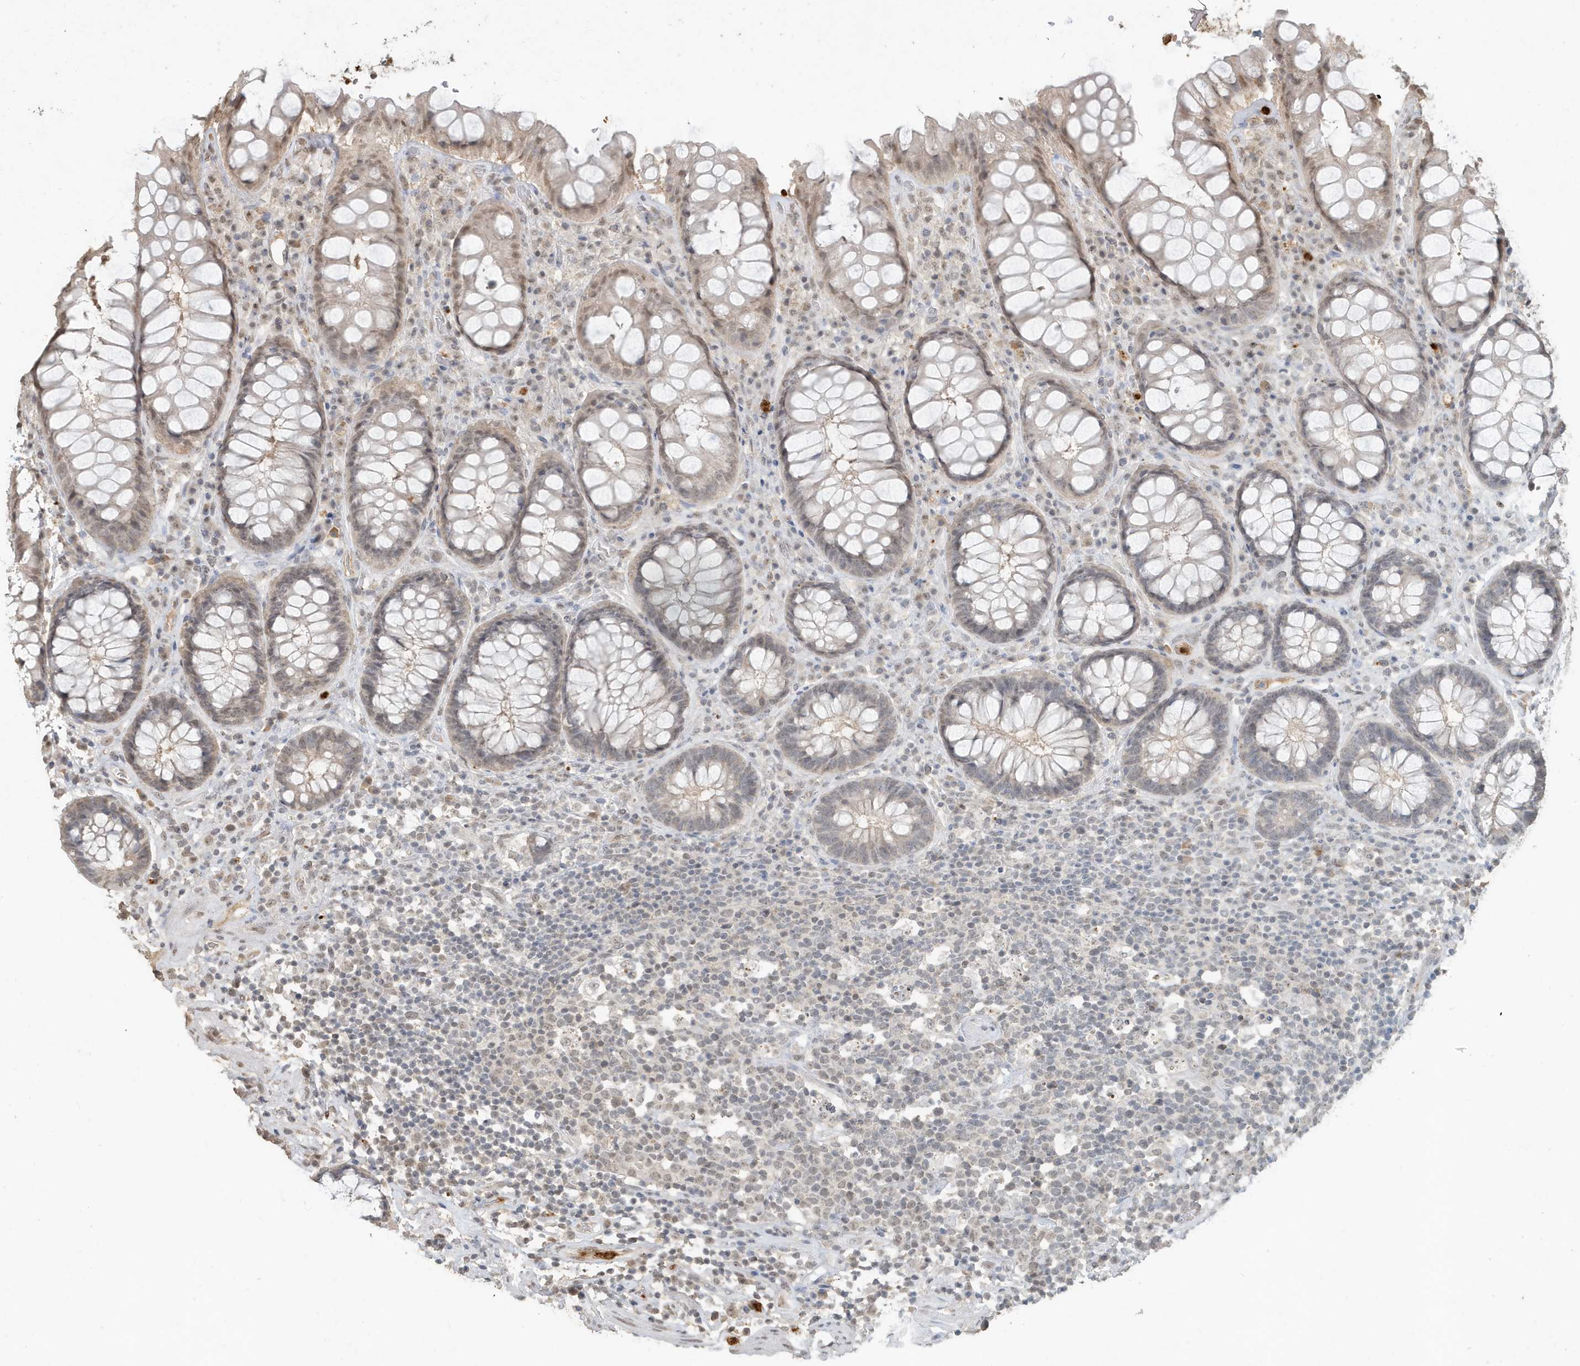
{"staining": {"intensity": "weak", "quantity": "25%-75%", "location": "cytoplasmic/membranous,nuclear"}, "tissue": "rectum", "cell_type": "Glandular cells", "image_type": "normal", "snomed": [{"axis": "morphology", "description": "Normal tissue, NOS"}, {"axis": "topography", "description": "Rectum"}], "caption": "Immunohistochemical staining of benign rectum exhibits low levels of weak cytoplasmic/membranous,nuclear positivity in about 25%-75% of glandular cells.", "gene": "DEFA1", "patient": {"sex": "male", "age": 64}}